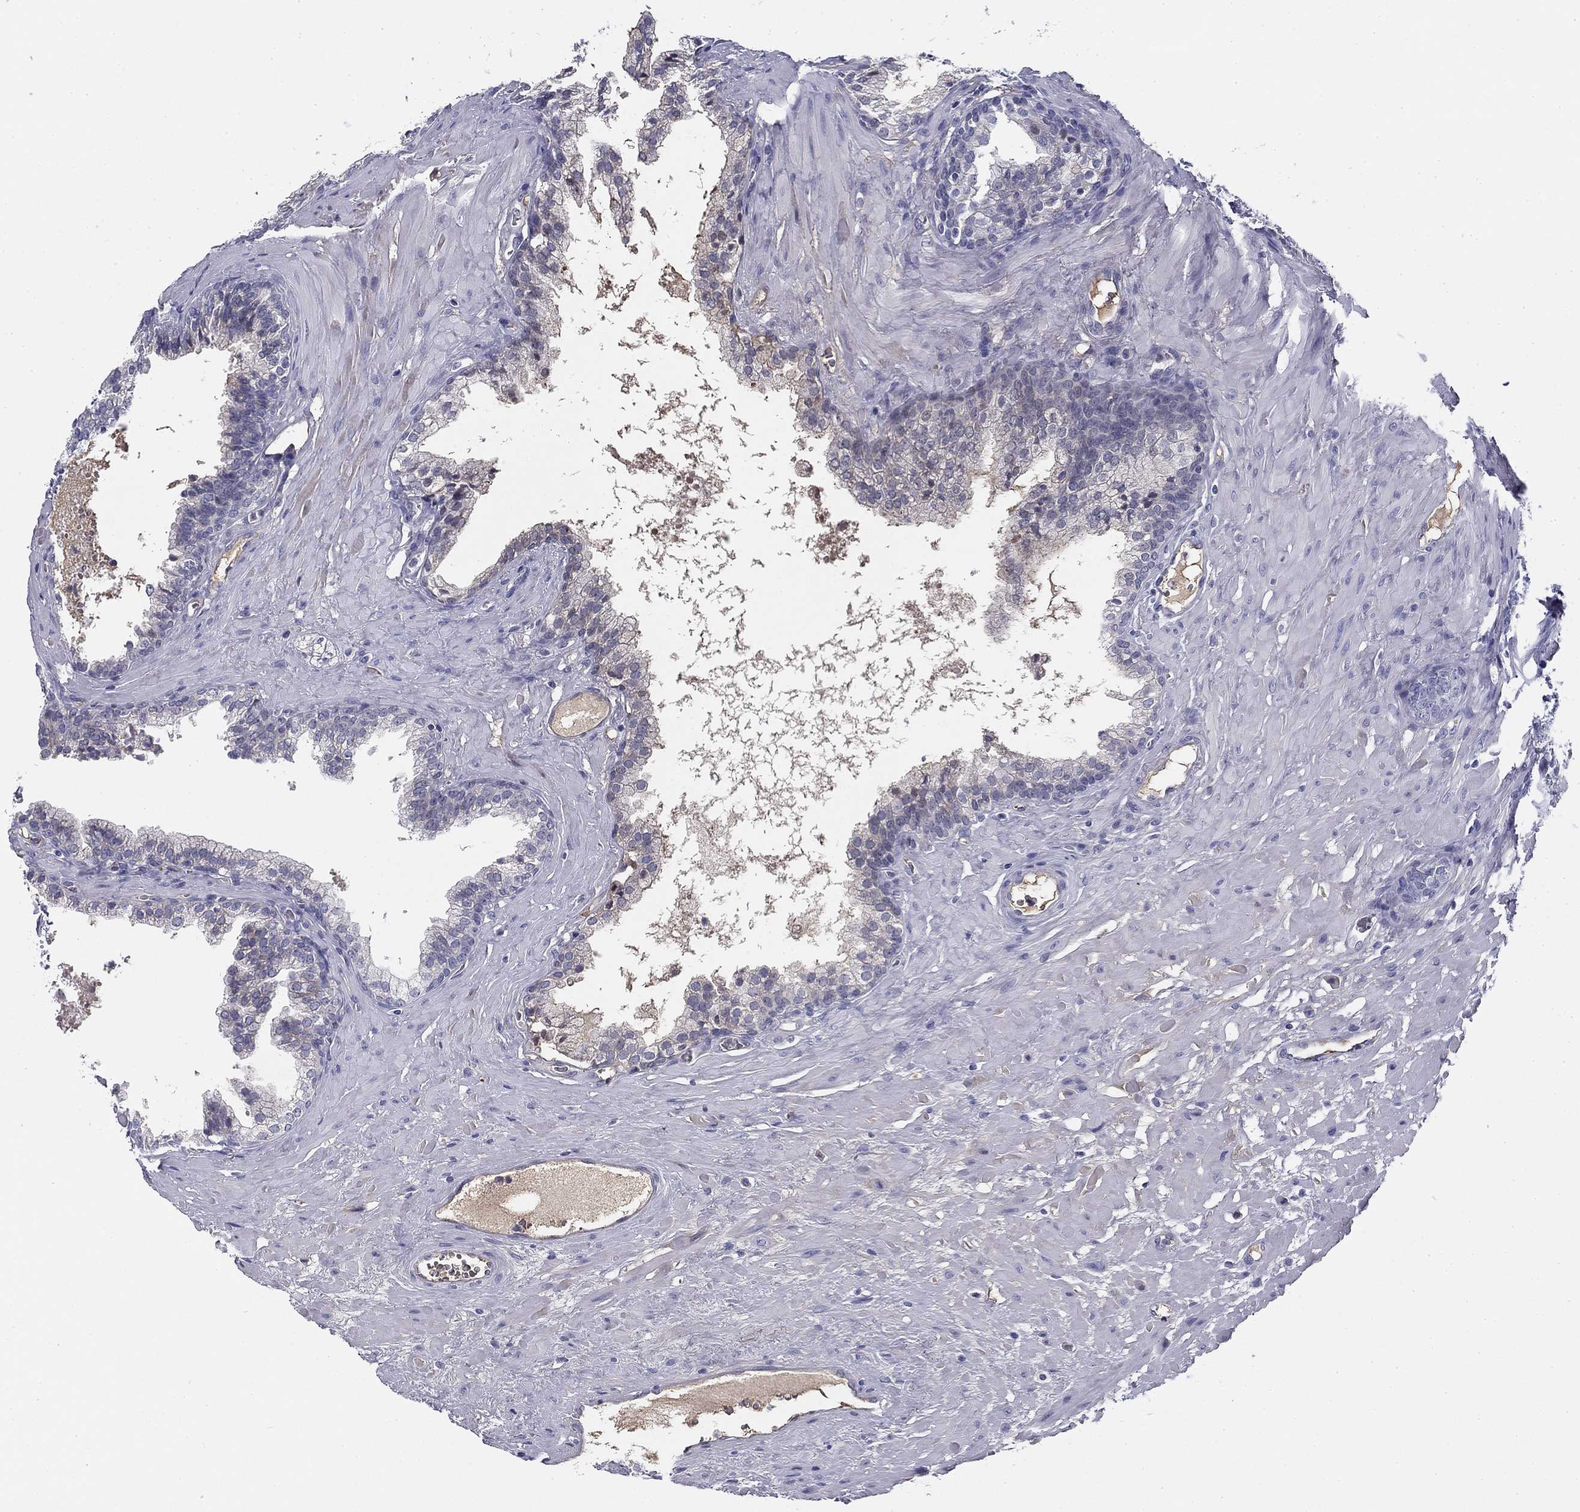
{"staining": {"intensity": "negative", "quantity": "none", "location": "none"}, "tissue": "prostate cancer", "cell_type": "Tumor cells", "image_type": "cancer", "snomed": [{"axis": "morphology", "description": "Adenocarcinoma, NOS"}, {"axis": "topography", "description": "Prostate"}], "caption": "This is an immunohistochemistry micrograph of human prostate cancer (adenocarcinoma). There is no positivity in tumor cells.", "gene": "CPLX4", "patient": {"sex": "male", "age": 66}}